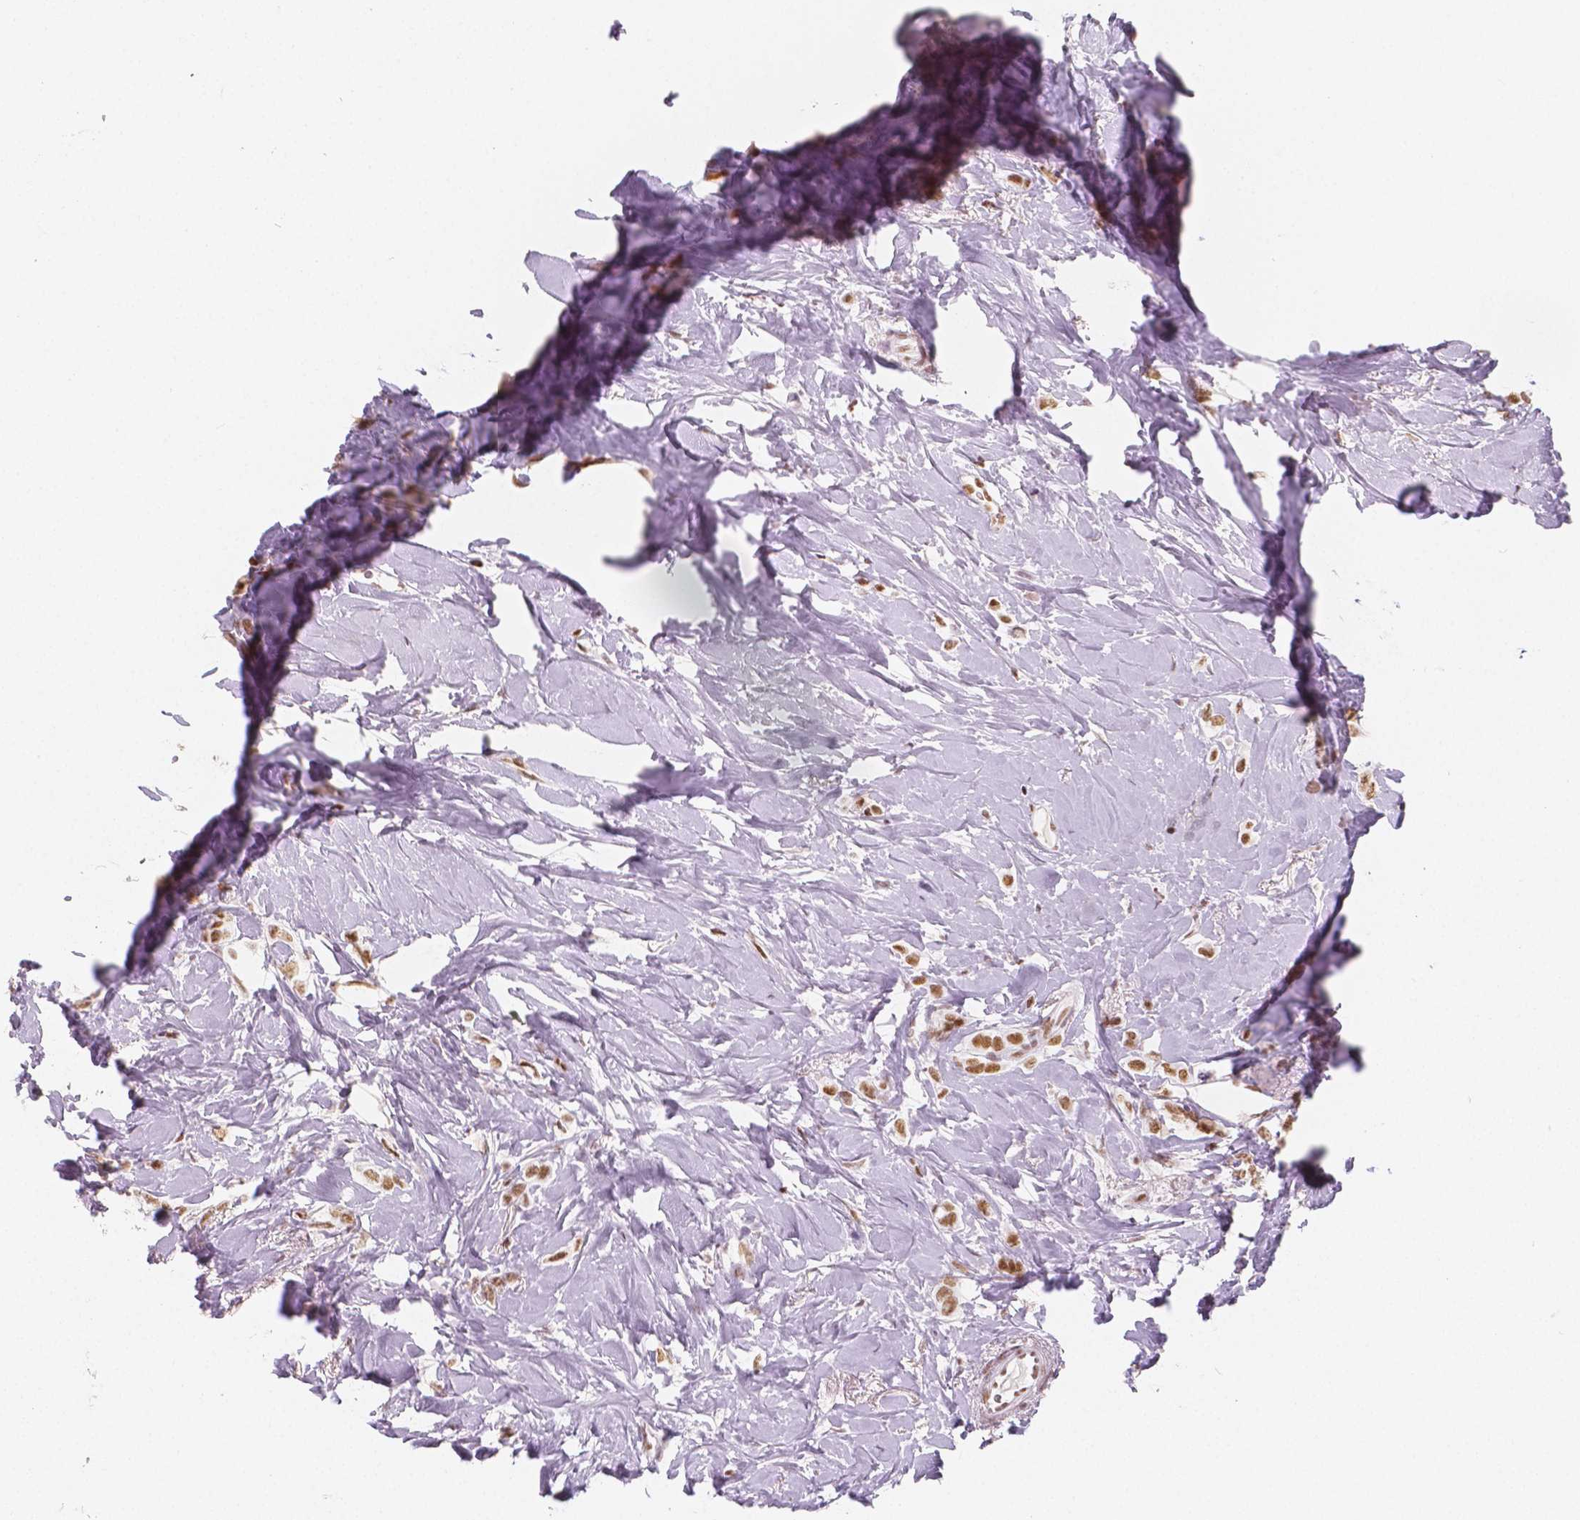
{"staining": {"intensity": "moderate", "quantity": ">75%", "location": "nuclear"}, "tissue": "breast cancer", "cell_type": "Tumor cells", "image_type": "cancer", "snomed": [{"axis": "morphology", "description": "Lobular carcinoma"}, {"axis": "topography", "description": "Breast"}], "caption": "Immunohistochemical staining of breast cancer (lobular carcinoma) shows medium levels of moderate nuclear staining in about >75% of tumor cells. The protein is stained brown, and the nuclei are stained in blue (DAB (3,3'-diaminobenzidine) IHC with brightfield microscopy, high magnification).", "gene": "HDAC1", "patient": {"sex": "female", "age": 66}}